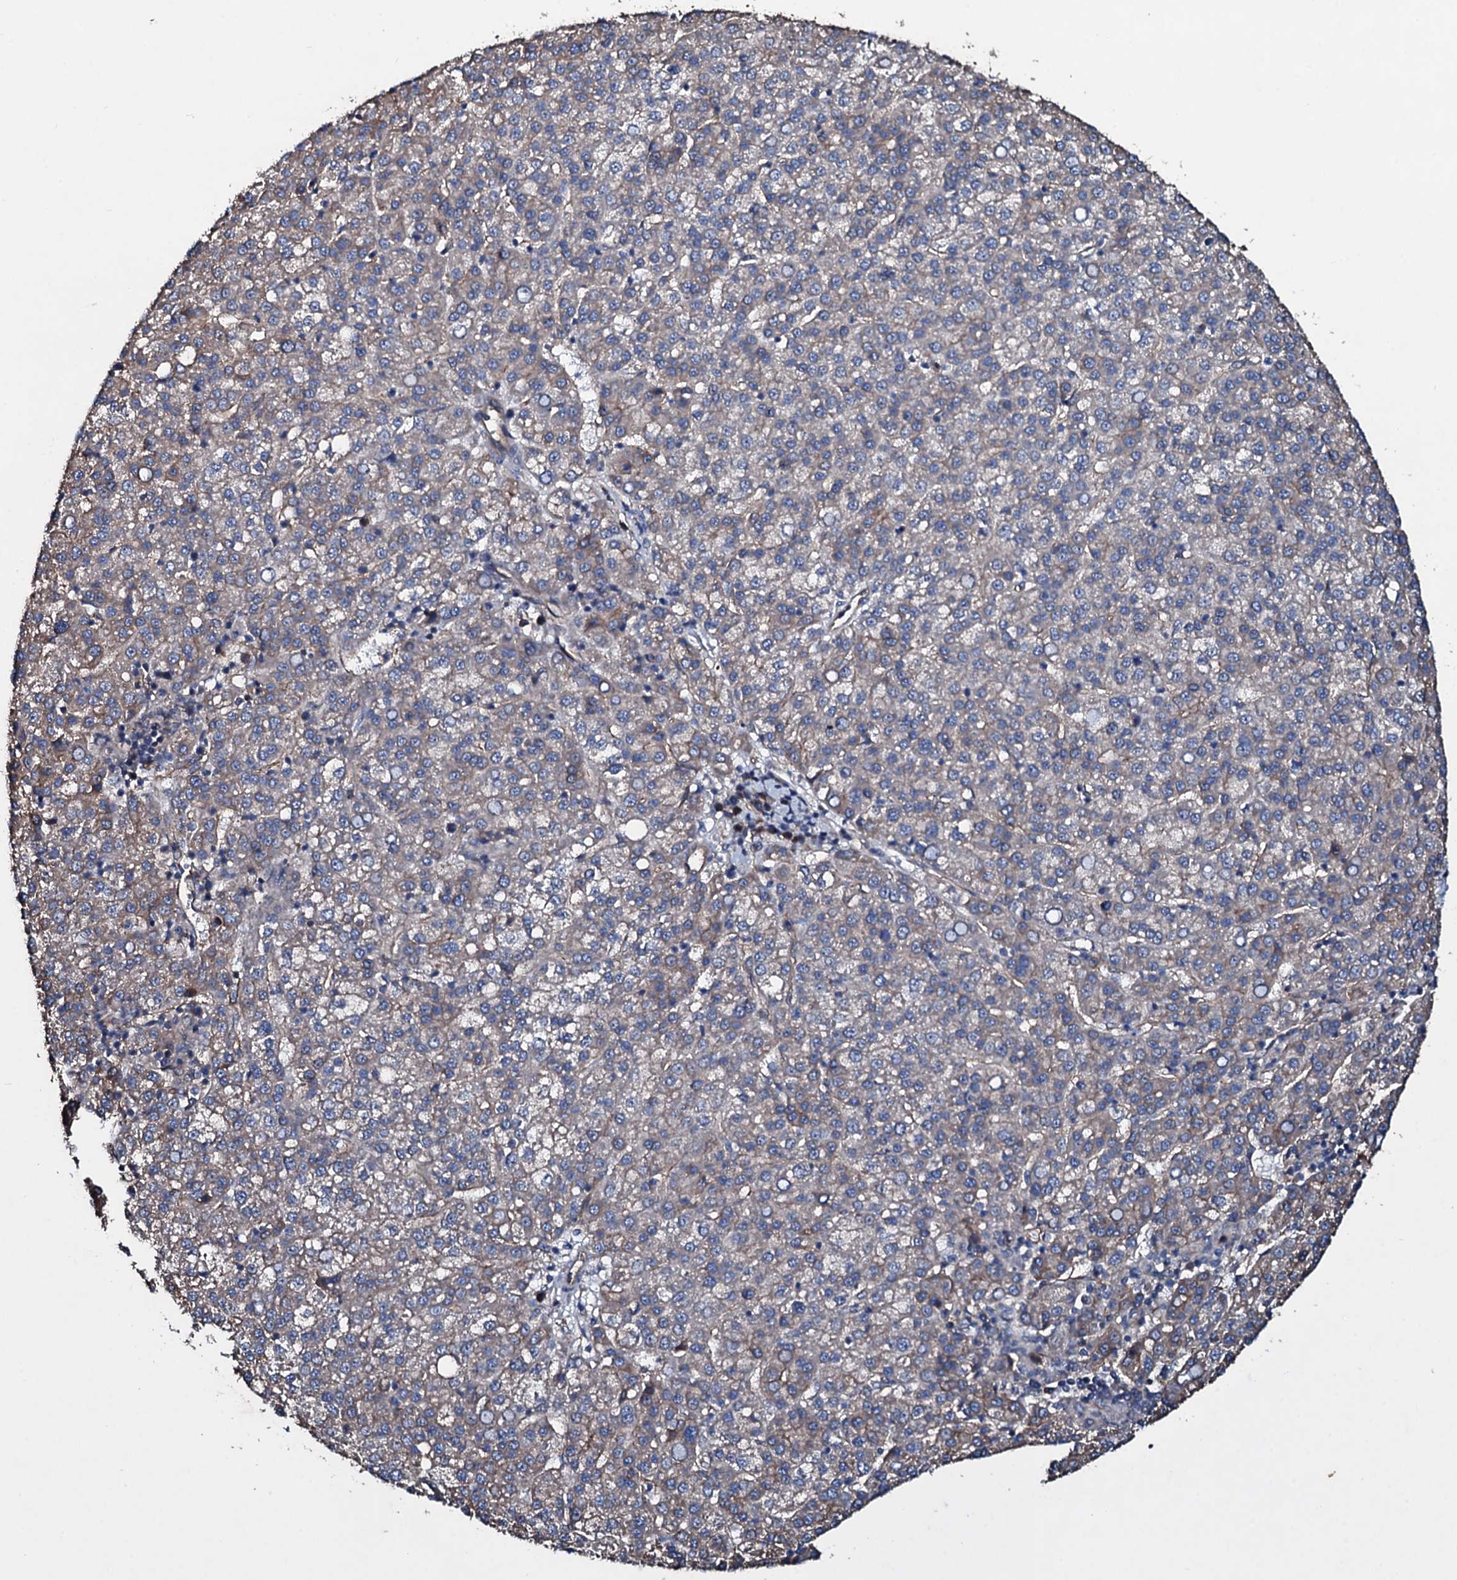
{"staining": {"intensity": "moderate", "quantity": "<25%", "location": "cytoplasmic/membranous"}, "tissue": "liver cancer", "cell_type": "Tumor cells", "image_type": "cancer", "snomed": [{"axis": "morphology", "description": "Carcinoma, Hepatocellular, NOS"}, {"axis": "topography", "description": "Liver"}], "caption": "A low amount of moderate cytoplasmic/membranous positivity is seen in approximately <25% of tumor cells in hepatocellular carcinoma (liver) tissue.", "gene": "DMAC2", "patient": {"sex": "female", "age": 58}}